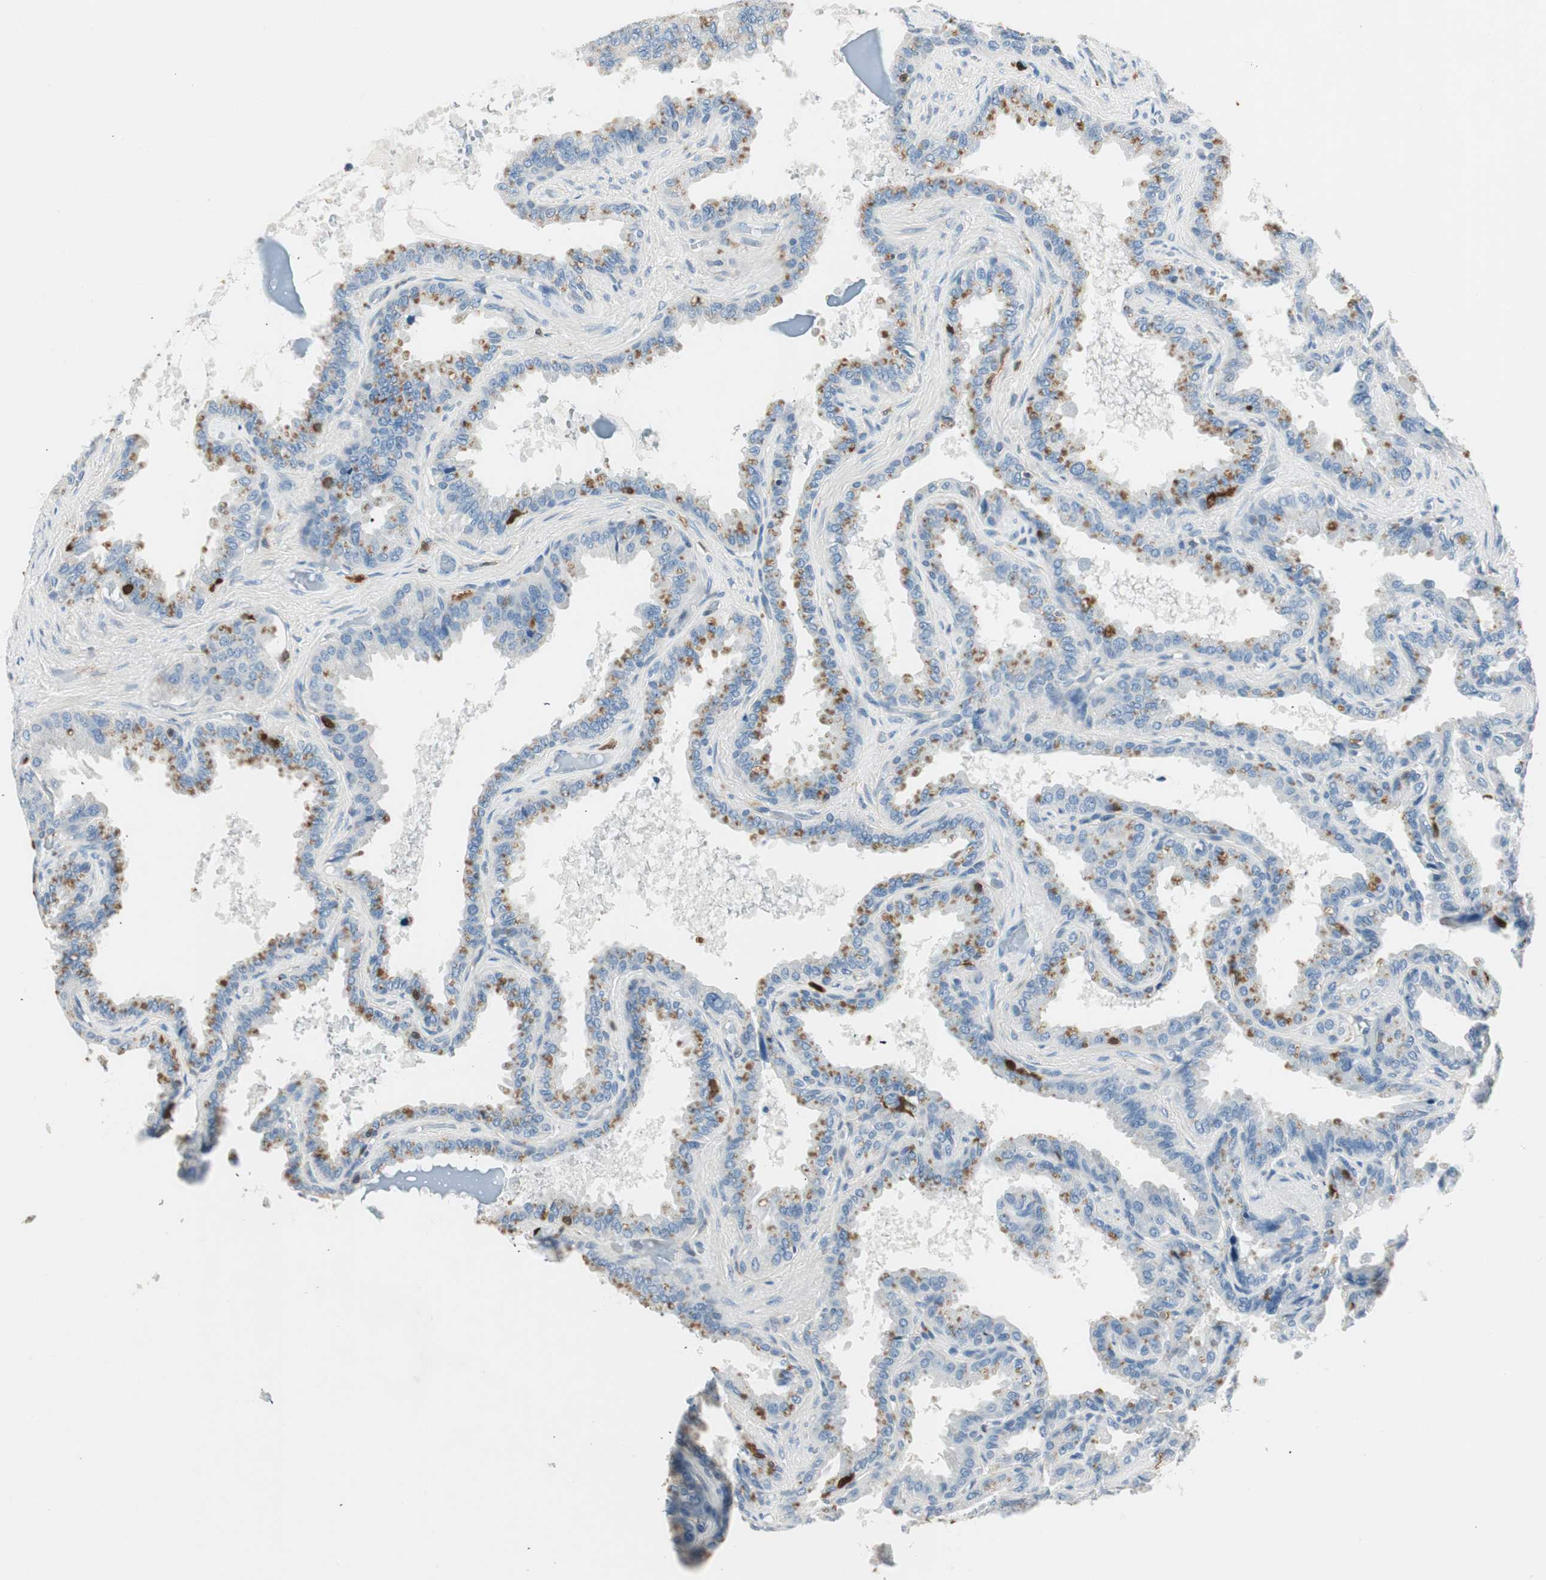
{"staining": {"intensity": "moderate", "quantity": "<25%", "location": "cytoplasmic/membranous"}, "tissue": "seminal vesicle", "cell_type": "Glandular cells", "image_type": "normal", "snomed": [{"axis": "morphology", "description": "Normal tissue, NOS"}, {"axis": "topography", "description": "Seminal veicle"}], "caption": "A brown stain shows moderate cytoplasmic/membranous positivity of a protein in glandular cells of unremarkable seminal vesicle.", "gene": "COTL1", "patient": {"sex": "male", "age": 46}}